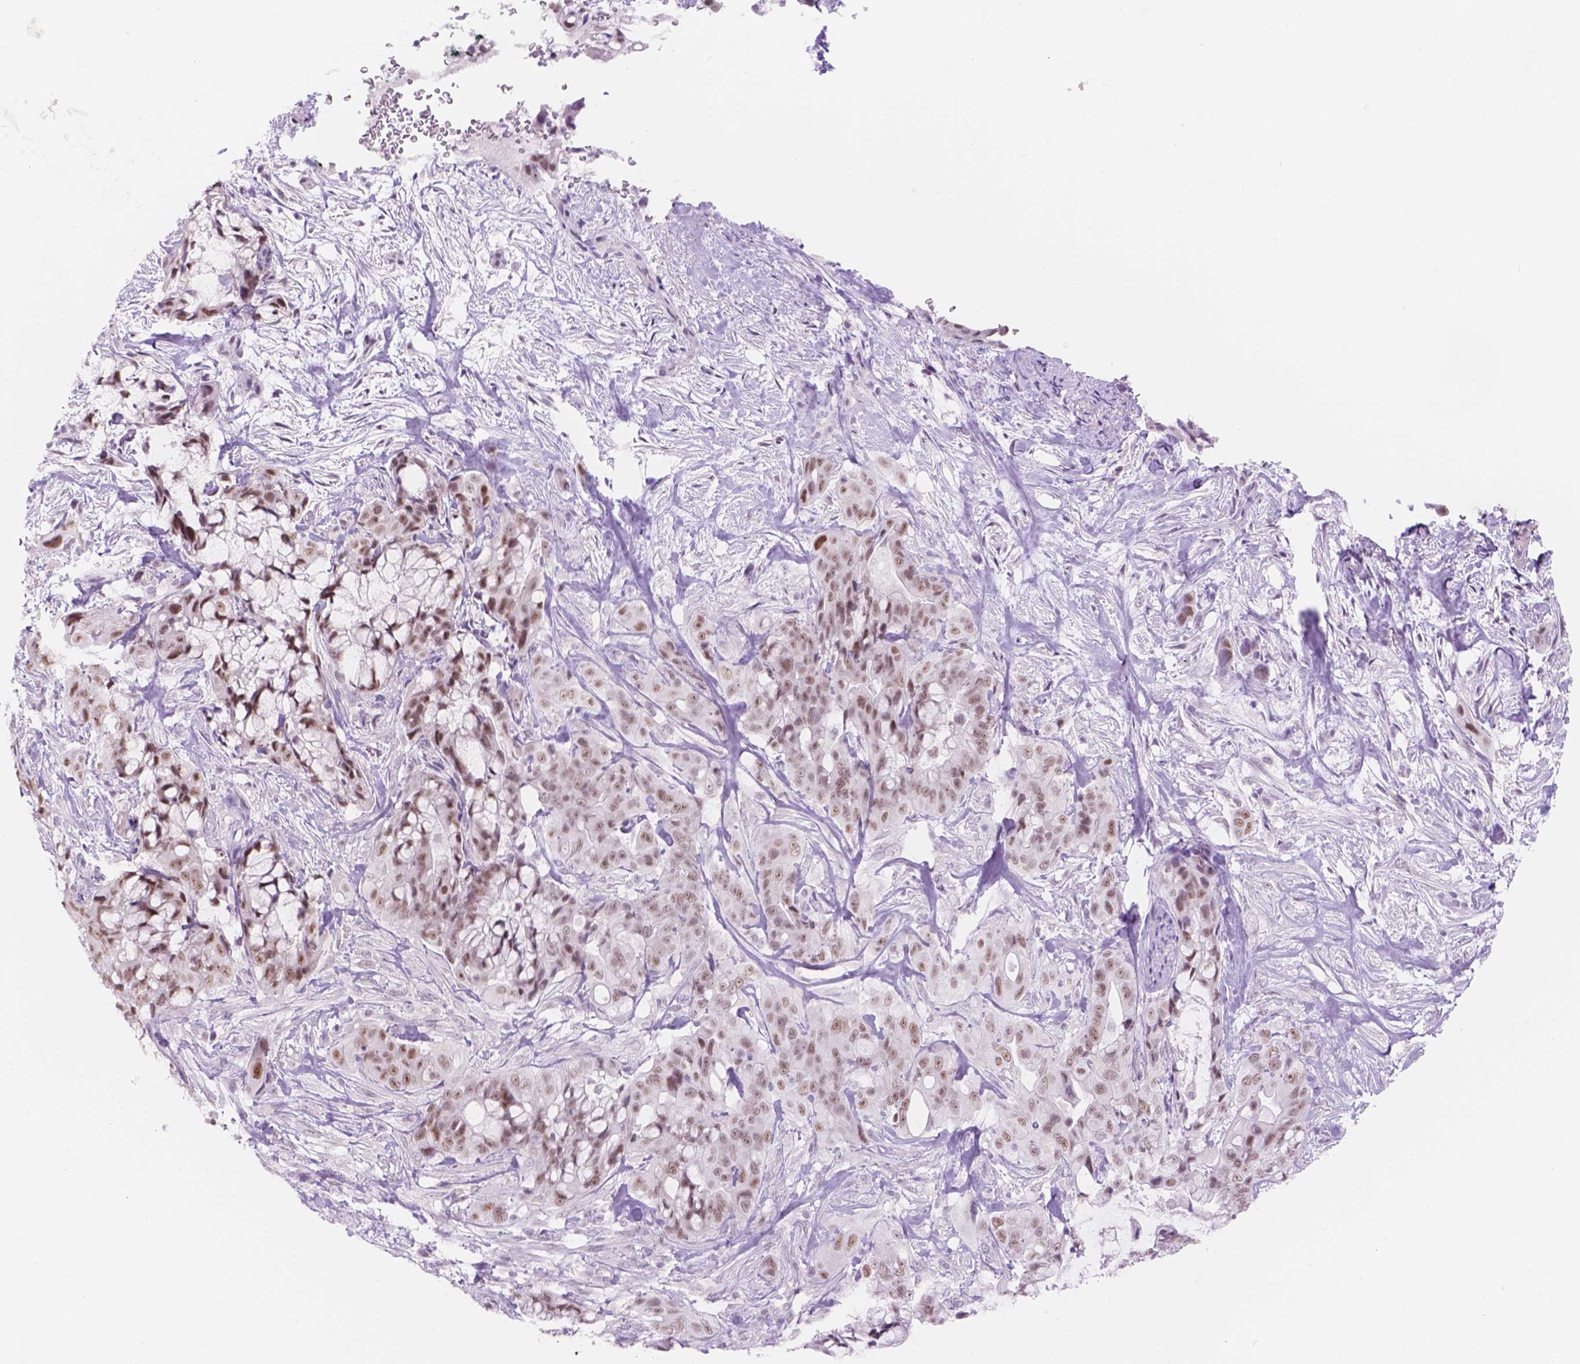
{"staining": {"intensity": "moderate", "quantity": ">75%", "location": "nuclear"}, "tissue": "pancreatic cancer", "cell_type": "Tumor cells", "image_type": "cancer", "snomed": [{"axis": "morphology", "description": "Adenocarcinoma, NOS"}, {"axis": "topography", "description": "Pancreas"}], "caption": "Human pancreatic cancer (adenocarcinoma) stained with a brown dye shows moderate nuclear positive expression in about >75% of tumor cells.", "gene": "DCC", "patient": {"sex": "male", "age": 71}}